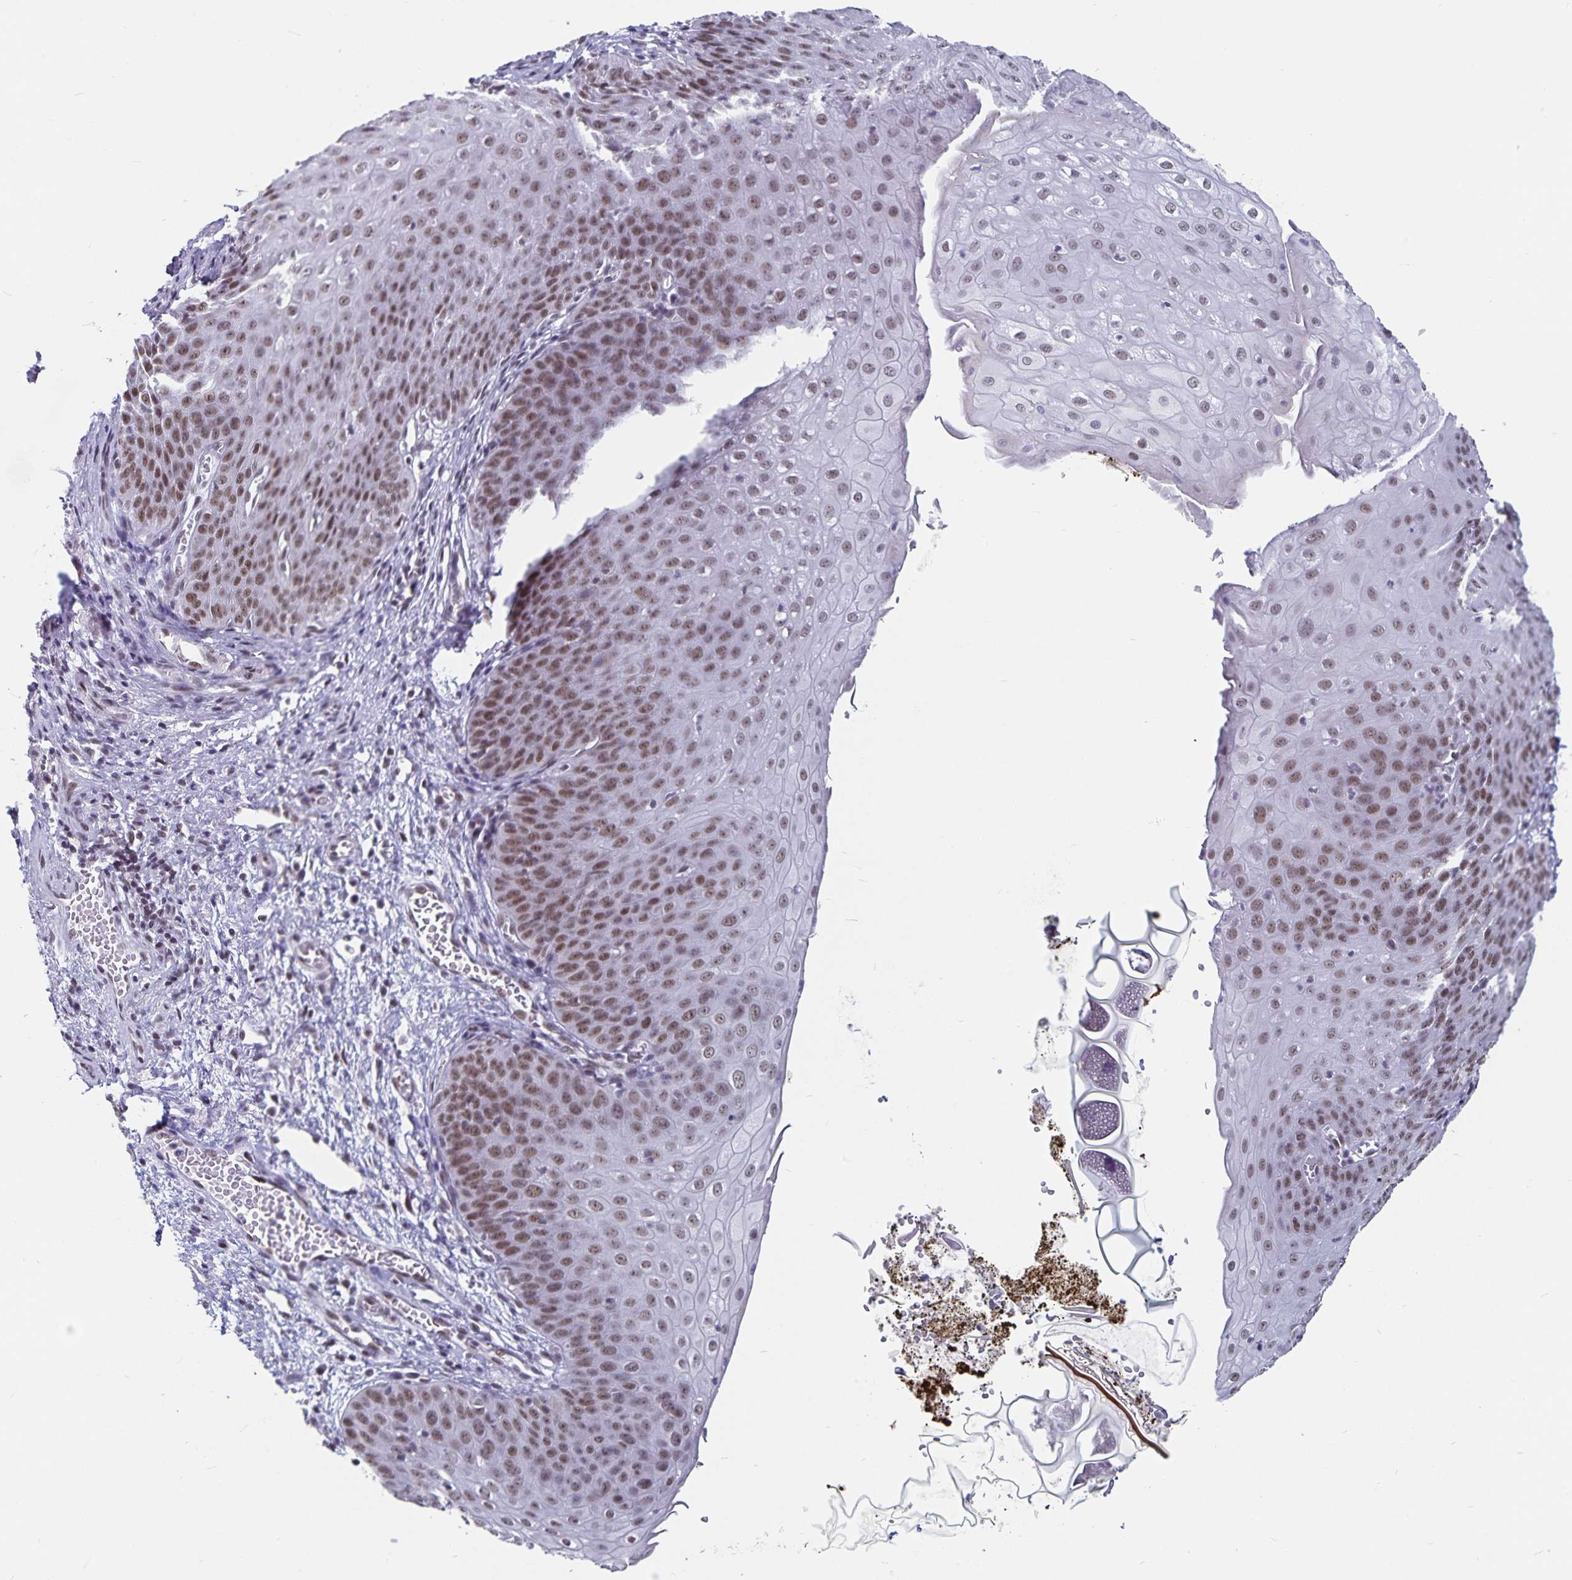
{"staining": {"intensity": "moderate", "quantity": ">75%", "location": "nuclear"}, "tissue": "esophagus", "cell_type": "Squamous epithelial cells", "image_type": "normal", "snomed": [{"axis": "morphology", "description": "Normal tissue, NOS"}, {"axis": "topography", "description": "Esophagus"}], "caption": "Immunohistochemical staining of unremarkable human esophagus reveals medium levels of moderate nuclear positivity in about >75% of squamous epithelial cells. (DAB IHC, brown staining for protein, blue staining for nuclei).", "gene": "PBX2", "patient": {"sex": "male", "age": 71}}